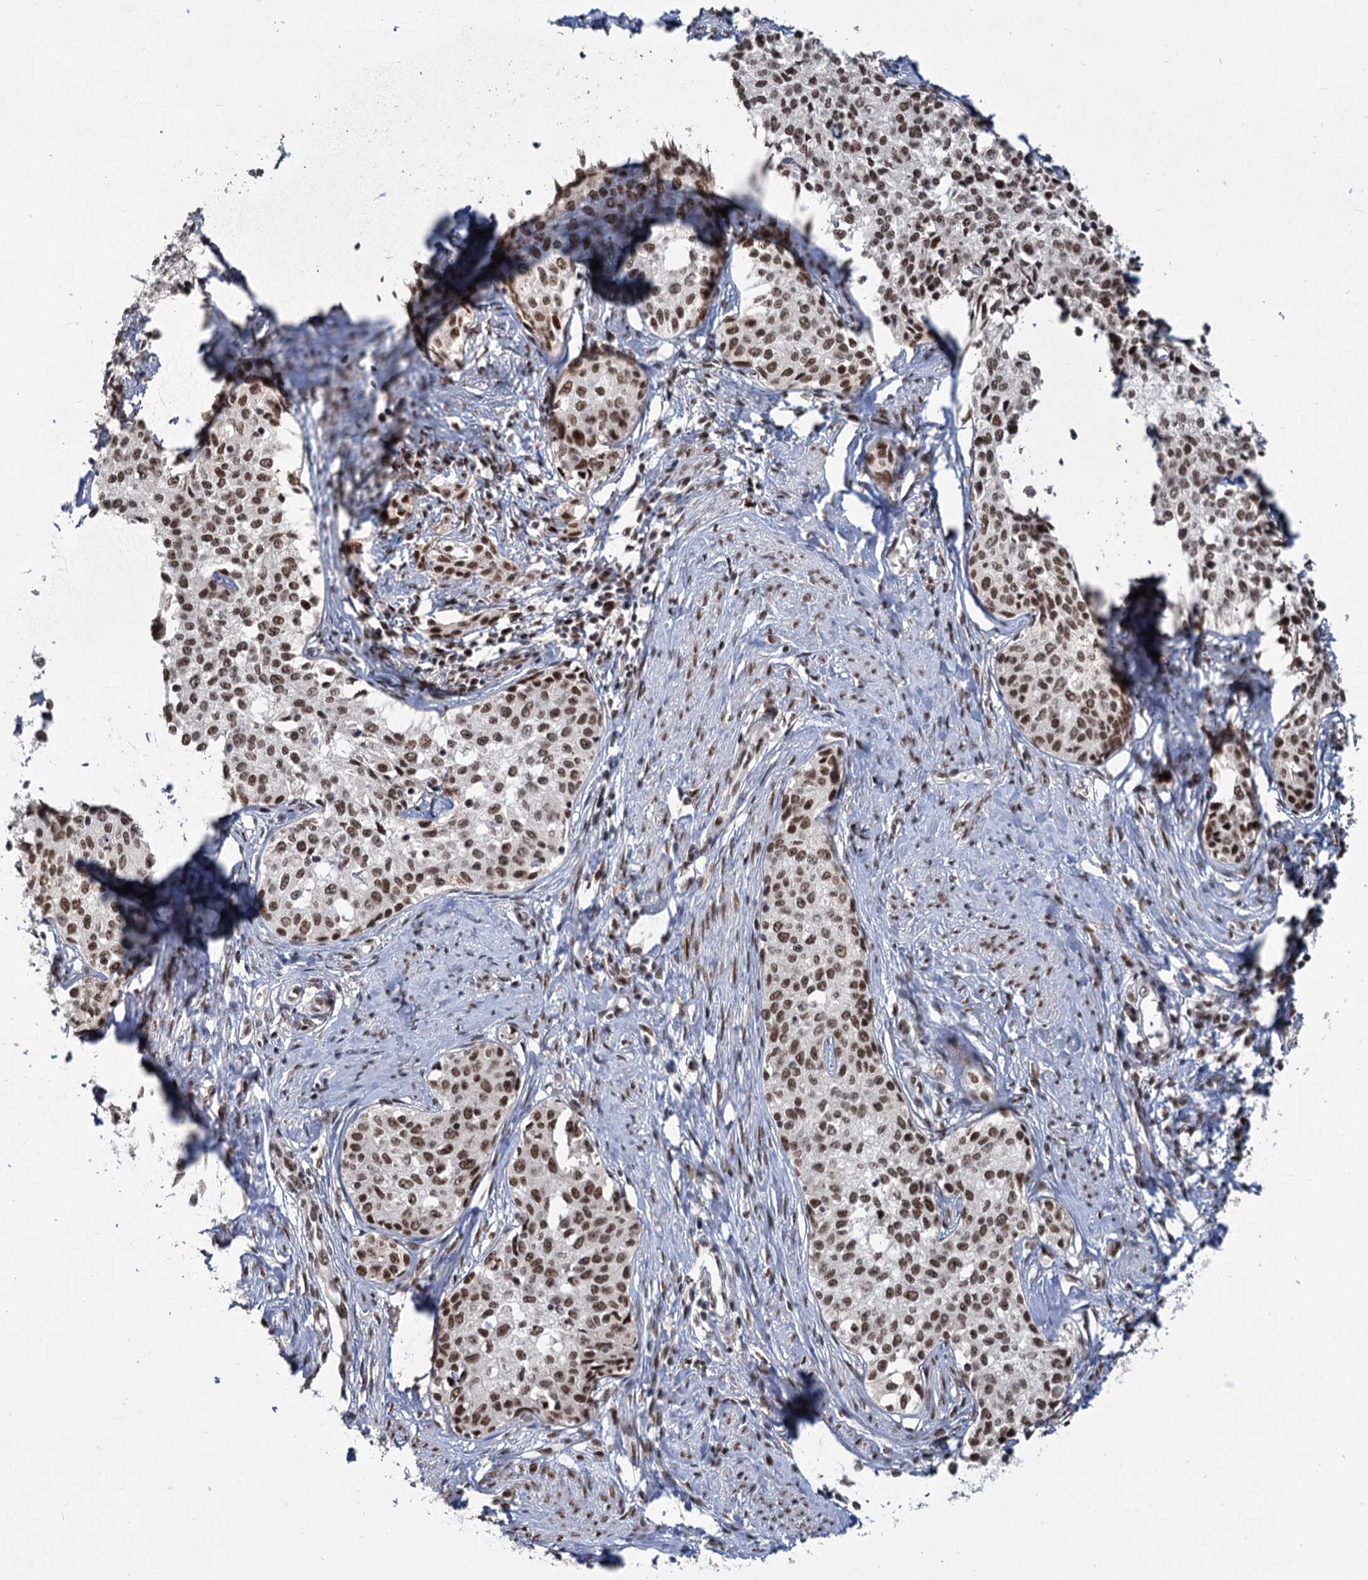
{"staining": {"intensity": "moderate", "quantity": ">75%", "location": "nuclear"}, "tissue": "cervical cancer", "cell_type": "Tumor cells", "image_type": "cancer", "snomed": [{"axis": "morphology", "description": "Squamous cell carcinoma, NOS"}, {"axis": "morphology", "description": "Adenocarcinoma, NOS"}, {"axis": "topography", "description": "Cervix"}], "caption": "Immunohistochemistry micrograph of cervical cancer (adenocarcinoma) stained for a protein (brown), which exhibits medium levels of moderate nuclear positivity in about >75% of tumor cells.", "gene": "WBP4", "patient": {"sex": "female", "age": 52}}